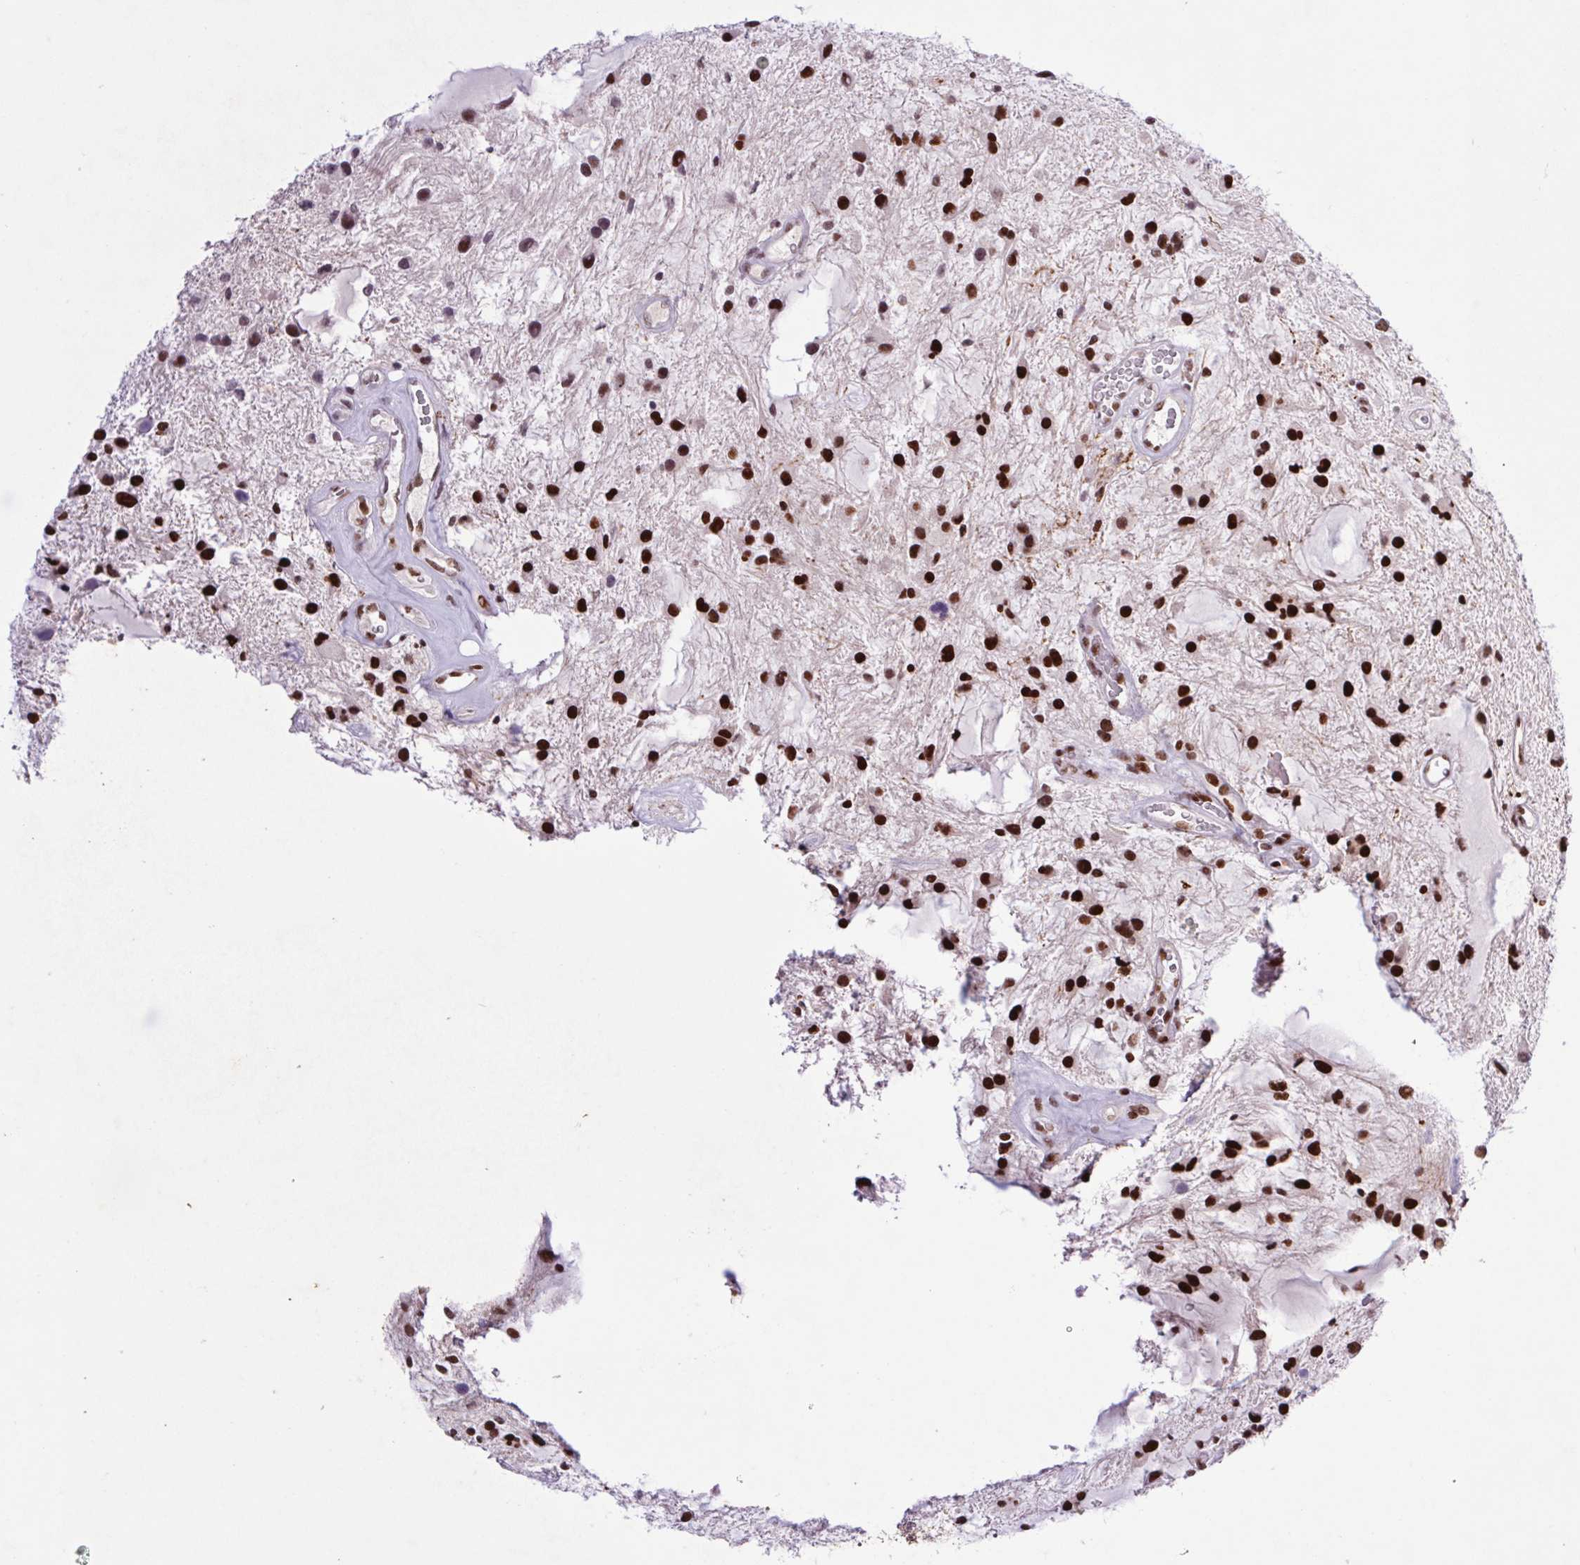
{"staining": {"intensity": "strong", "quantity": ">75%", "location": "nuclear"}, "tissue": "glioma", "cell_type": "Tumor cells", "image_type": "cancer", "snomed": [{"axis": "morphology", "description": "Glioma, malignant, Low grade"}, {"axis": "topography", "description": "Cerebellum"}], "caption": "The photomicrograph exhibits staining of glioma, revealing strong nuclear protein expression (brown color) within tumor cells. The staining is performed using DAB brown chromogen to label protein expression. The nuclei are counter-stained blue using hematoxylin.", "gene": "LDLRAD4", "patient": {"sex": "female", "age": 14}}